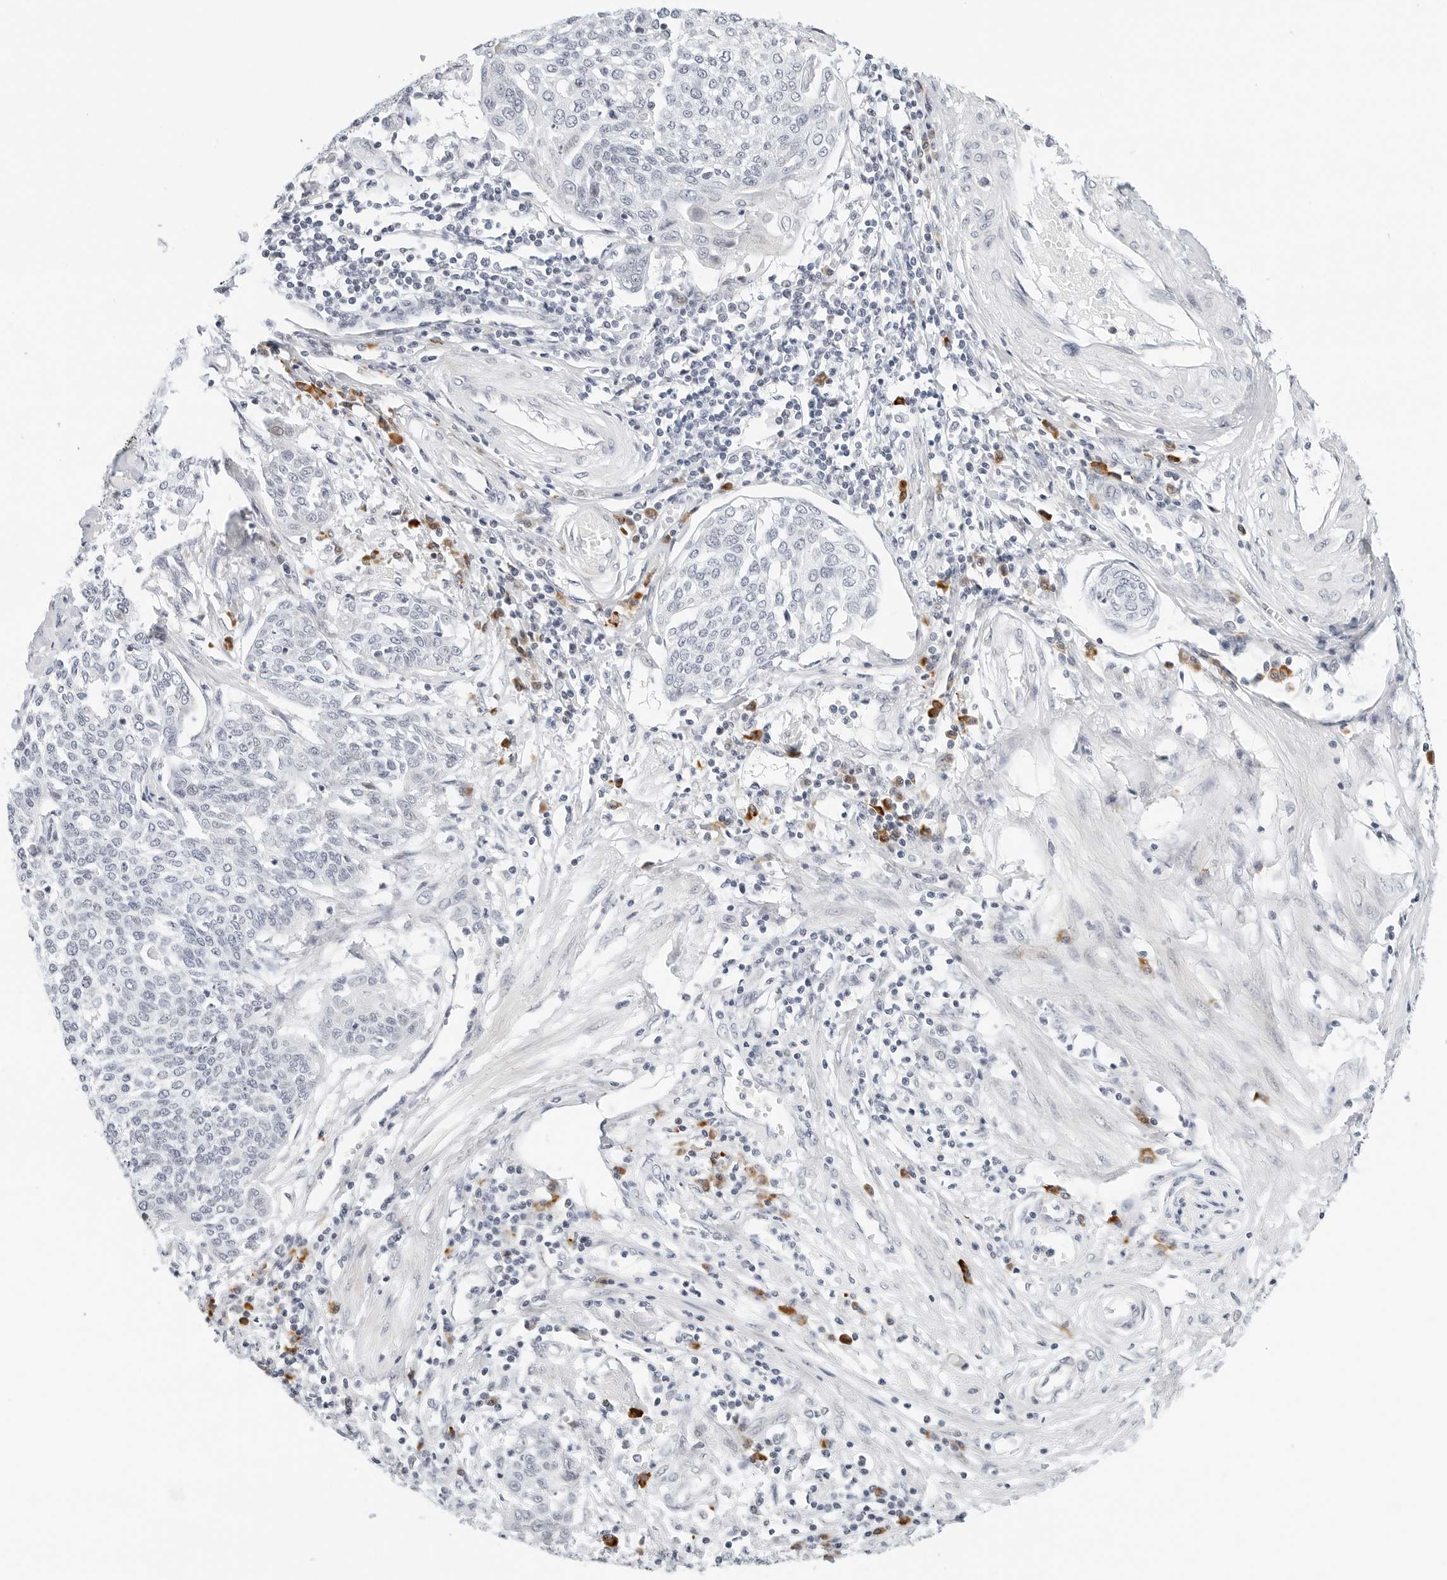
{"staining": {"intensity": "negative", "quantity": "none", "location": "none"}, "tissue": "cervical cancer", "cell_type": "Tumor cells", "image_type": "cancer", "snomed": [{"axis": "morphology", "description": "Squamous cell carcinoma, NOS"}, {"axis": "topography", "description": "Cervix"}], "caption": "High power microscopy photomicrograph of an immunohistochemistry histopathology image of squamous cell carcinoma (cervical), revealing no significant positivity in tumor cells.", "gene": "PARP10", "patient": {"sex": "female", "age": 34}}